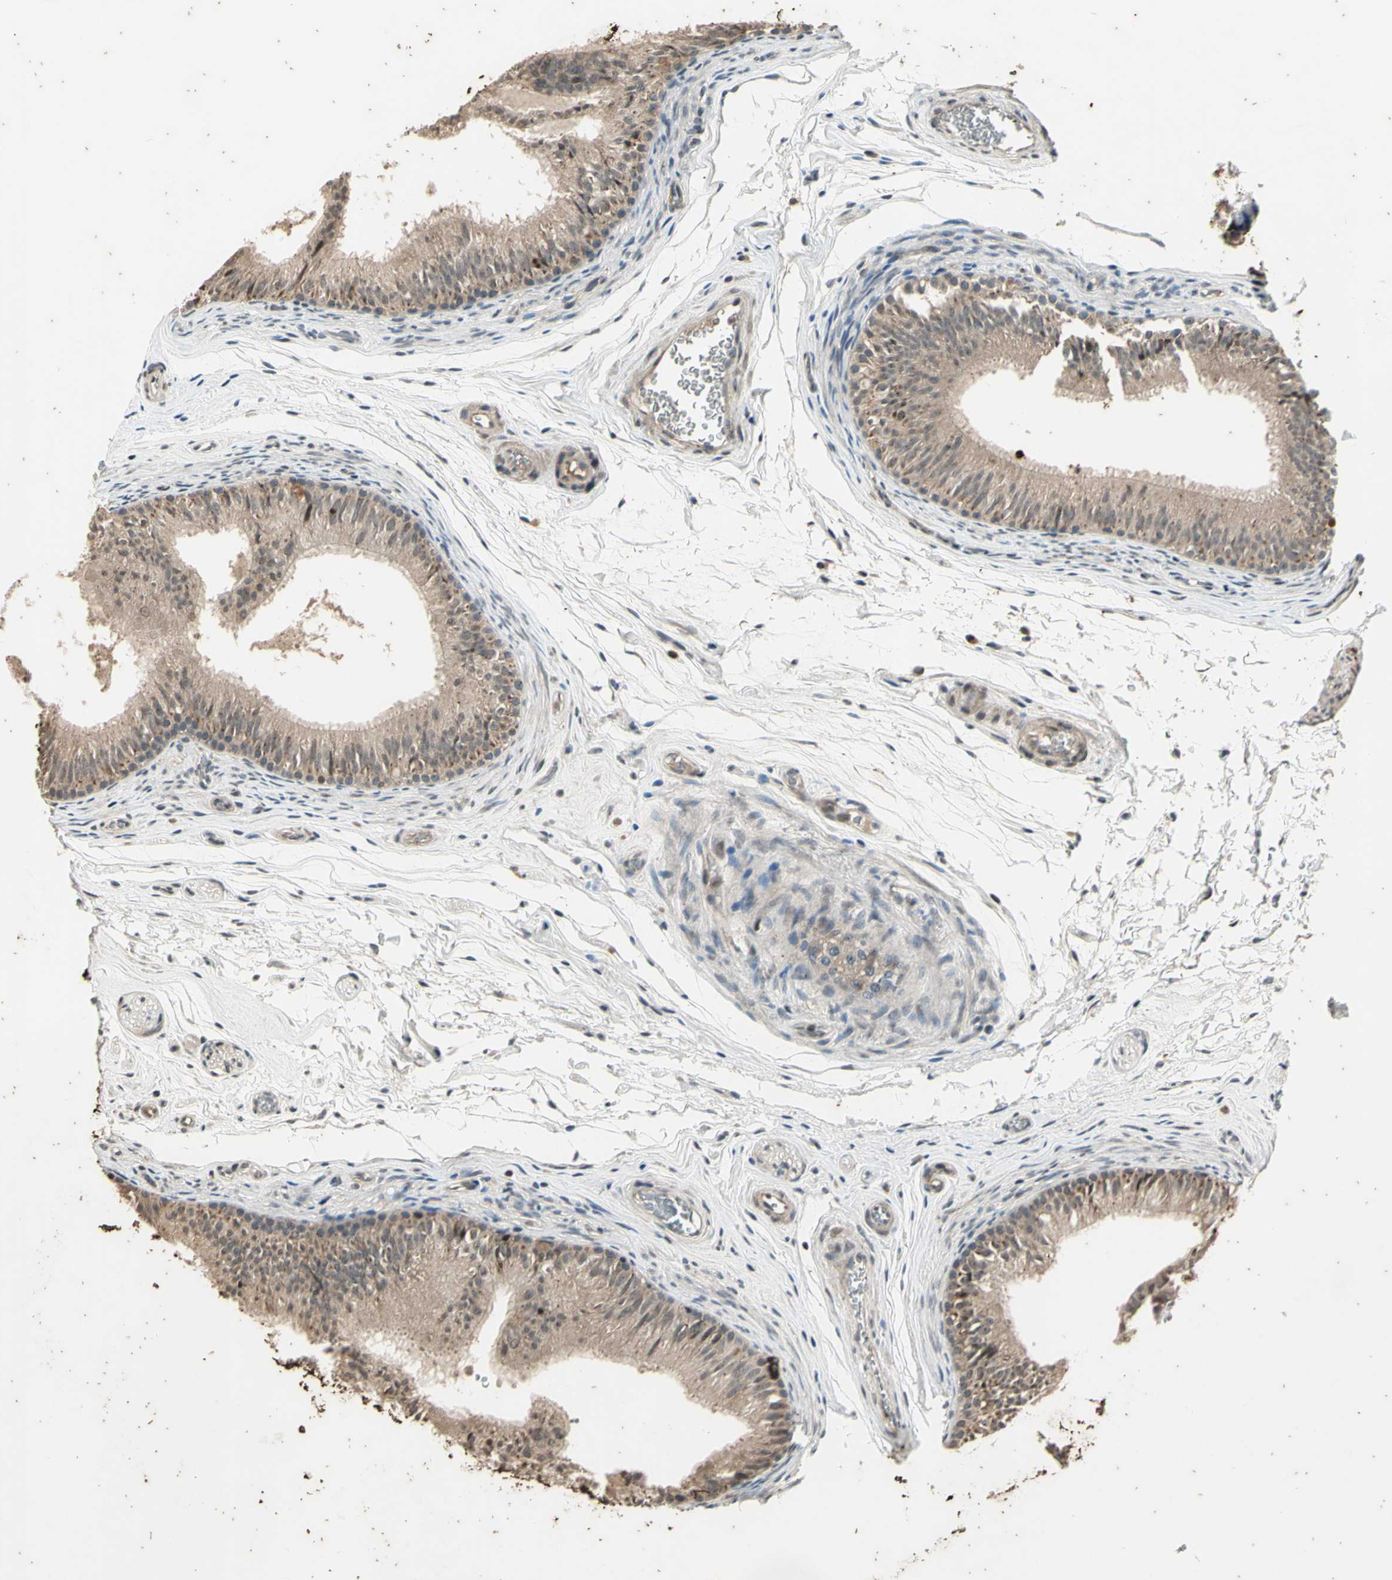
{"staining": {"intensity": "moderate", "quantity": ">75%", "location": "cytoplasmic/membranous"}, "tissue": "epididymis", "cell_type": "Glandular cells", "image_type": "normal", "snomed": [{"axis": "morphology", "description": "Normal tissue, NOS"}, {"axis": "topography", "description": "Epididymis"}], "caption": "A medium amount of moderate cytoplasmic/membranous positivity is appreciated in approximately >75% of glandular cells in benign epididymis. The protein is shown in brown color, while the nuclei are stained blue.", "gene": "EFNB2", "patient": {"sex": "male", "age": 36}}